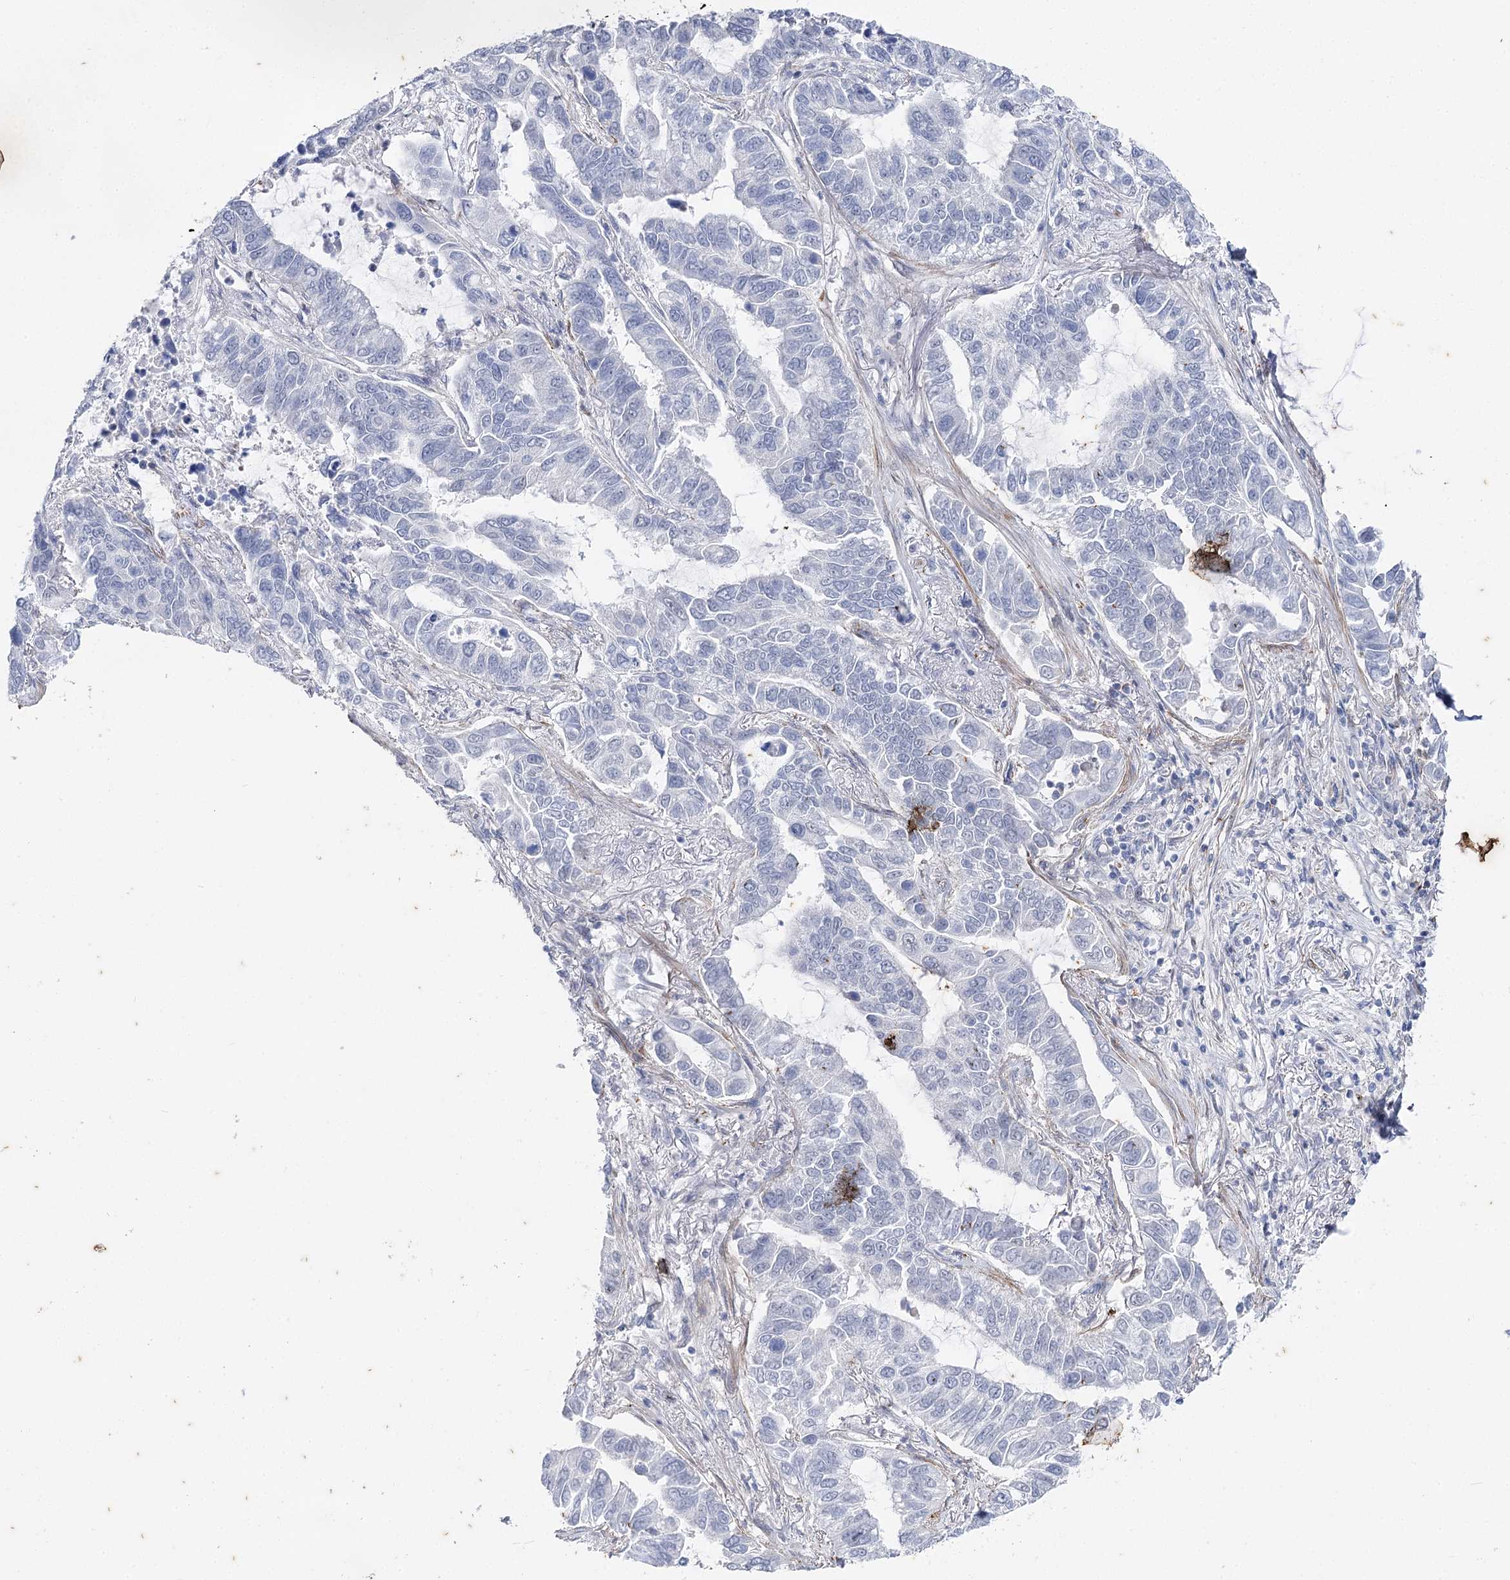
{"staining": {"intensity": "negative", "quantity": "none", "location": "none"}, "tissue": "lung cancer", "cell_type": "Tumor cells", "image_type": "cancer", "snomed": [{"axis": "morphology", "description": "Adenocarcinoma, NOS"}, {"axis": "topography", "description": "Lung"}], "caption": "Immunohistochemical staining of human adenocarcinoma (lung) demonstrates no significant staining in tumor cells. The staining was performed using DAB (3,3'-diaminobenzidine) to visualize the protein expression in brown, while the nuclei were stained in blue with hematoxylin (Magnification: 20x).", "gene": "AGXT2", "patient": {"sex": "male", "age": 64}}